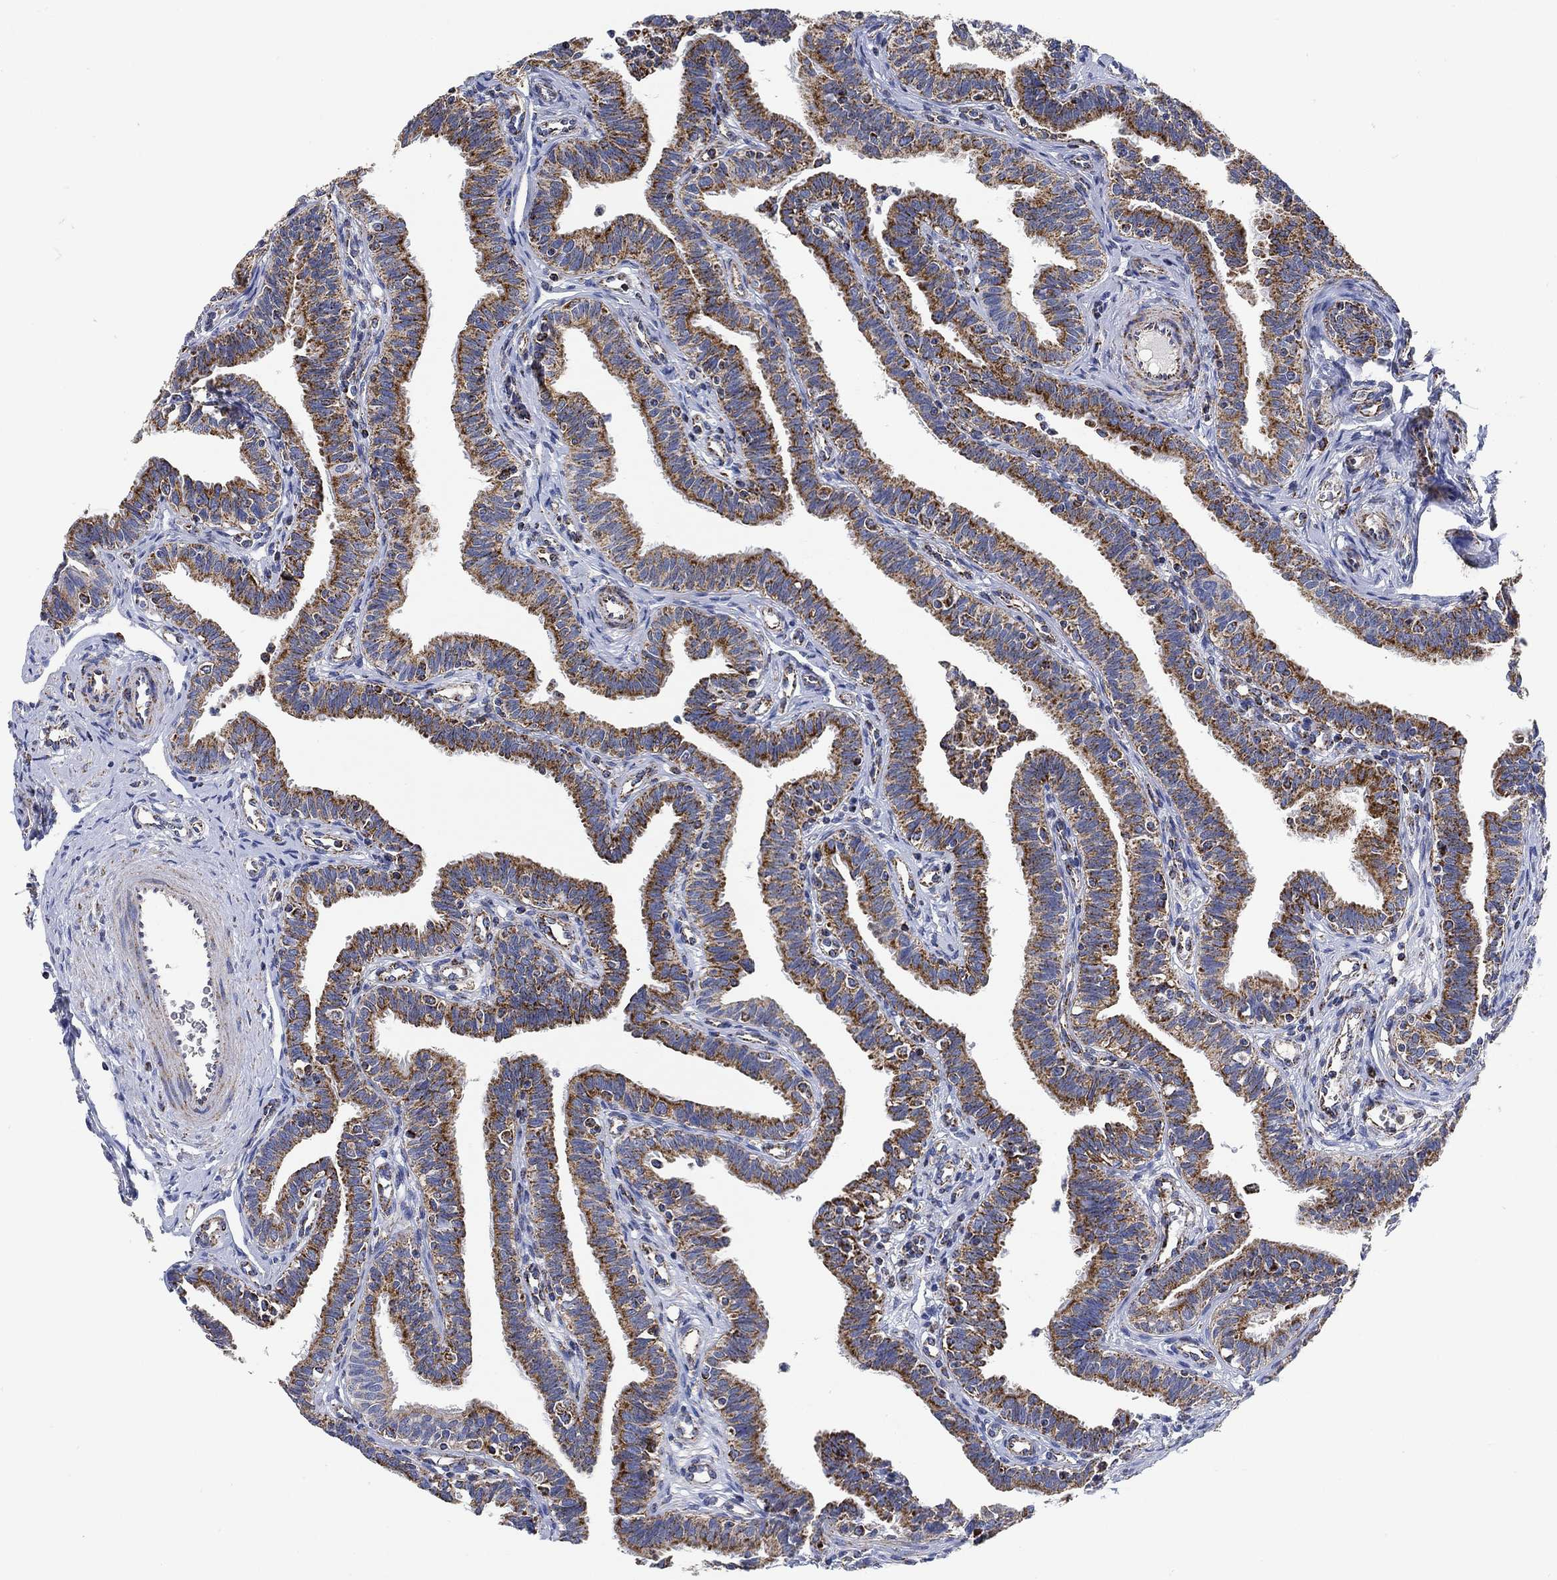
{"staining": {"intensity": "strong", "quantity": "25%-75%", "location": "cytoplasmic/membranous"}, "tissue": "fallopian tube", "cell_type": "Glandular cells", "image_type": "normal", "snomed": [{"axis": "morphology", "description": "Normal tissue, NOS"}, {"axis": "topography", "description": "Fallopian tube"}], "caption": "Protein staining displays strong cytoplasmic/membranous positivity in approximately 25%-75% of glandular cells in normal fallopian tube.", "gene": "NDUFS3", "patient": {"sex": "female", "age": 36}}